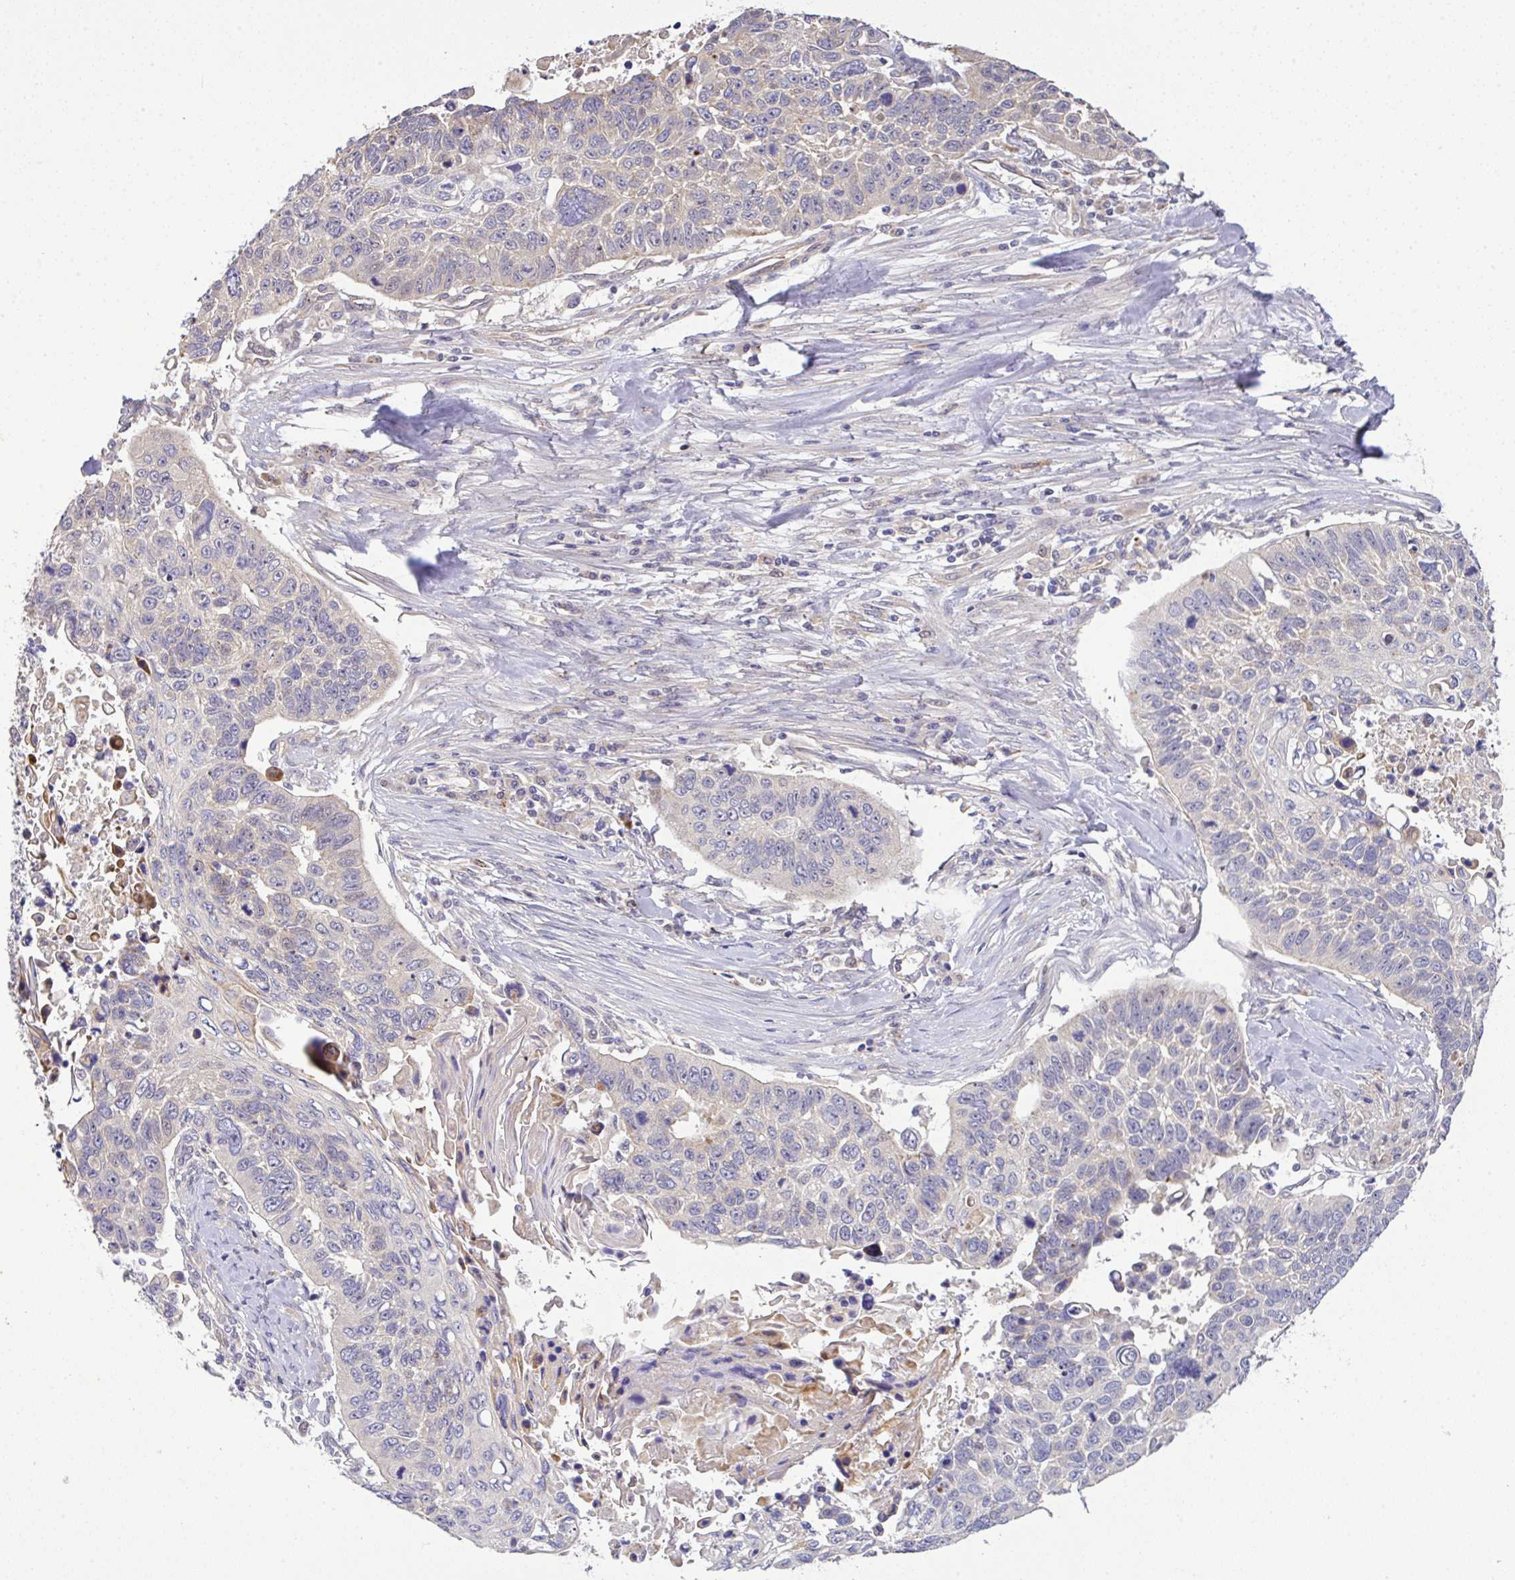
{"staining": {"intensity": "negative", "quantity": "none", "location": "none"}, "tissue": "lung cancer", "cell_type": "Tumor cells", "image_type": "cancer", "snomed": [{"axis": "morphology", "description": "Squamous cell carcinoma, NOS"}, {"axis": "topography", "description": "Lung"}], "caption": "This photomicrograph is of lung cancer (squamous cell carcinoma) stained with immunohistochemistry to label a protein in brown with the nuclei are counter-stained blue. There is no expression in tumor cells. (DAB (3,3'-diaminobenzidine) IHC visualized using brightfield microscopy, high magnification).", "gene": "EPN3", "patient": {"sex": "male", "age": 62}}